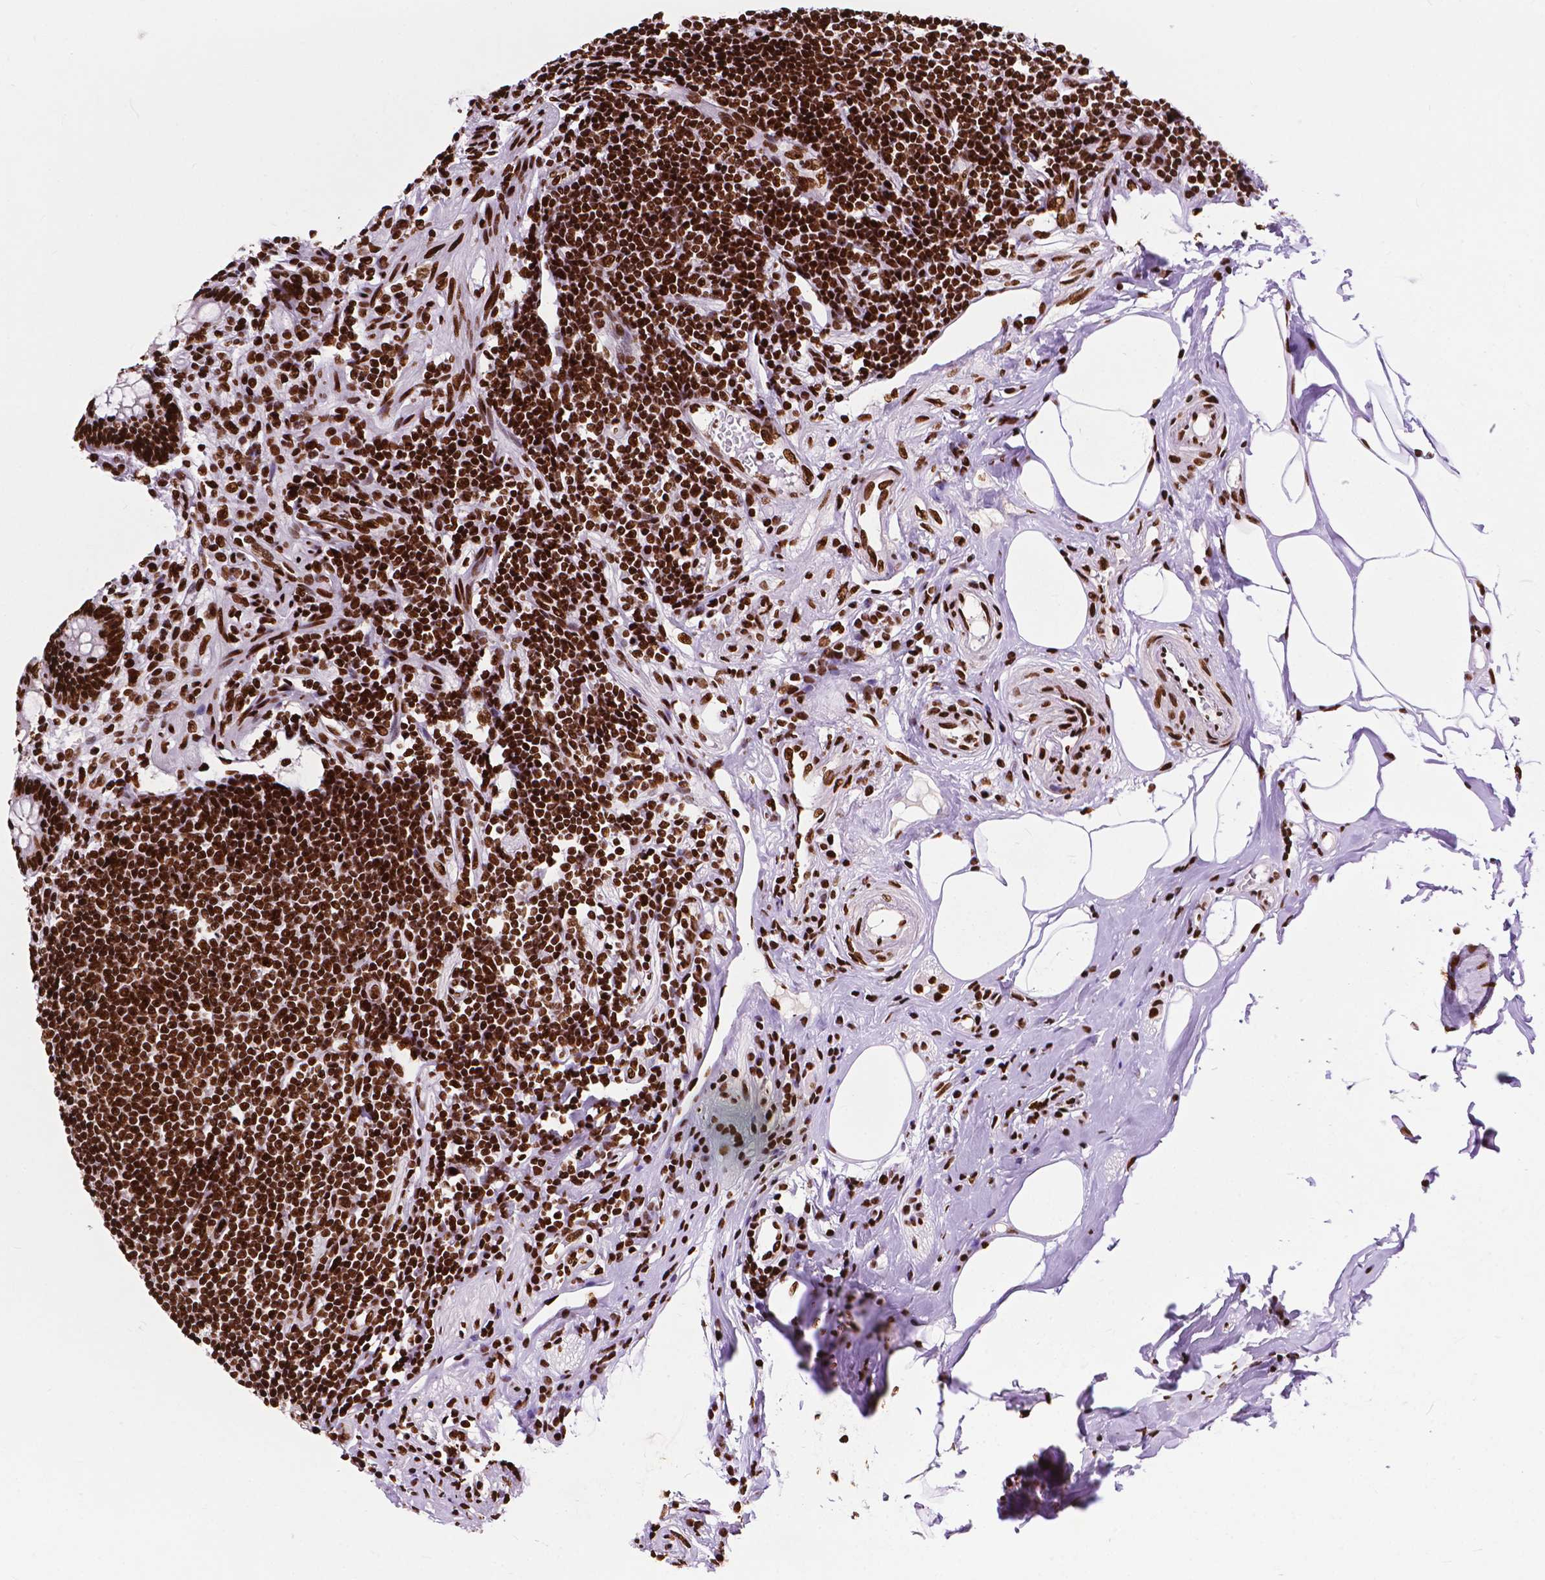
{"staining": {"intensity": "strong", "quantity": ">75%", "location": "nuclear"}, "tissue": "appendix", "cell_type": "Glandular cells", "image_type": "normal", "snomed": [{"axis": "morphology", "description": "Normal tissue, NOS"}, {"axis": "topography", "description": "Appendix"}], "caption": "Brown immunohistochemical staining in benign human appendix demonstrates strong nuclear positivity in about >75% of glandular cells. The staining was performed using DAB to visualize the protein expression in brown, while the nuclei were stained in blue with hematoxylin (Magnification: 20x).", "gene": "SMIM5", "patient": {"sex": "female", "age": 57}}